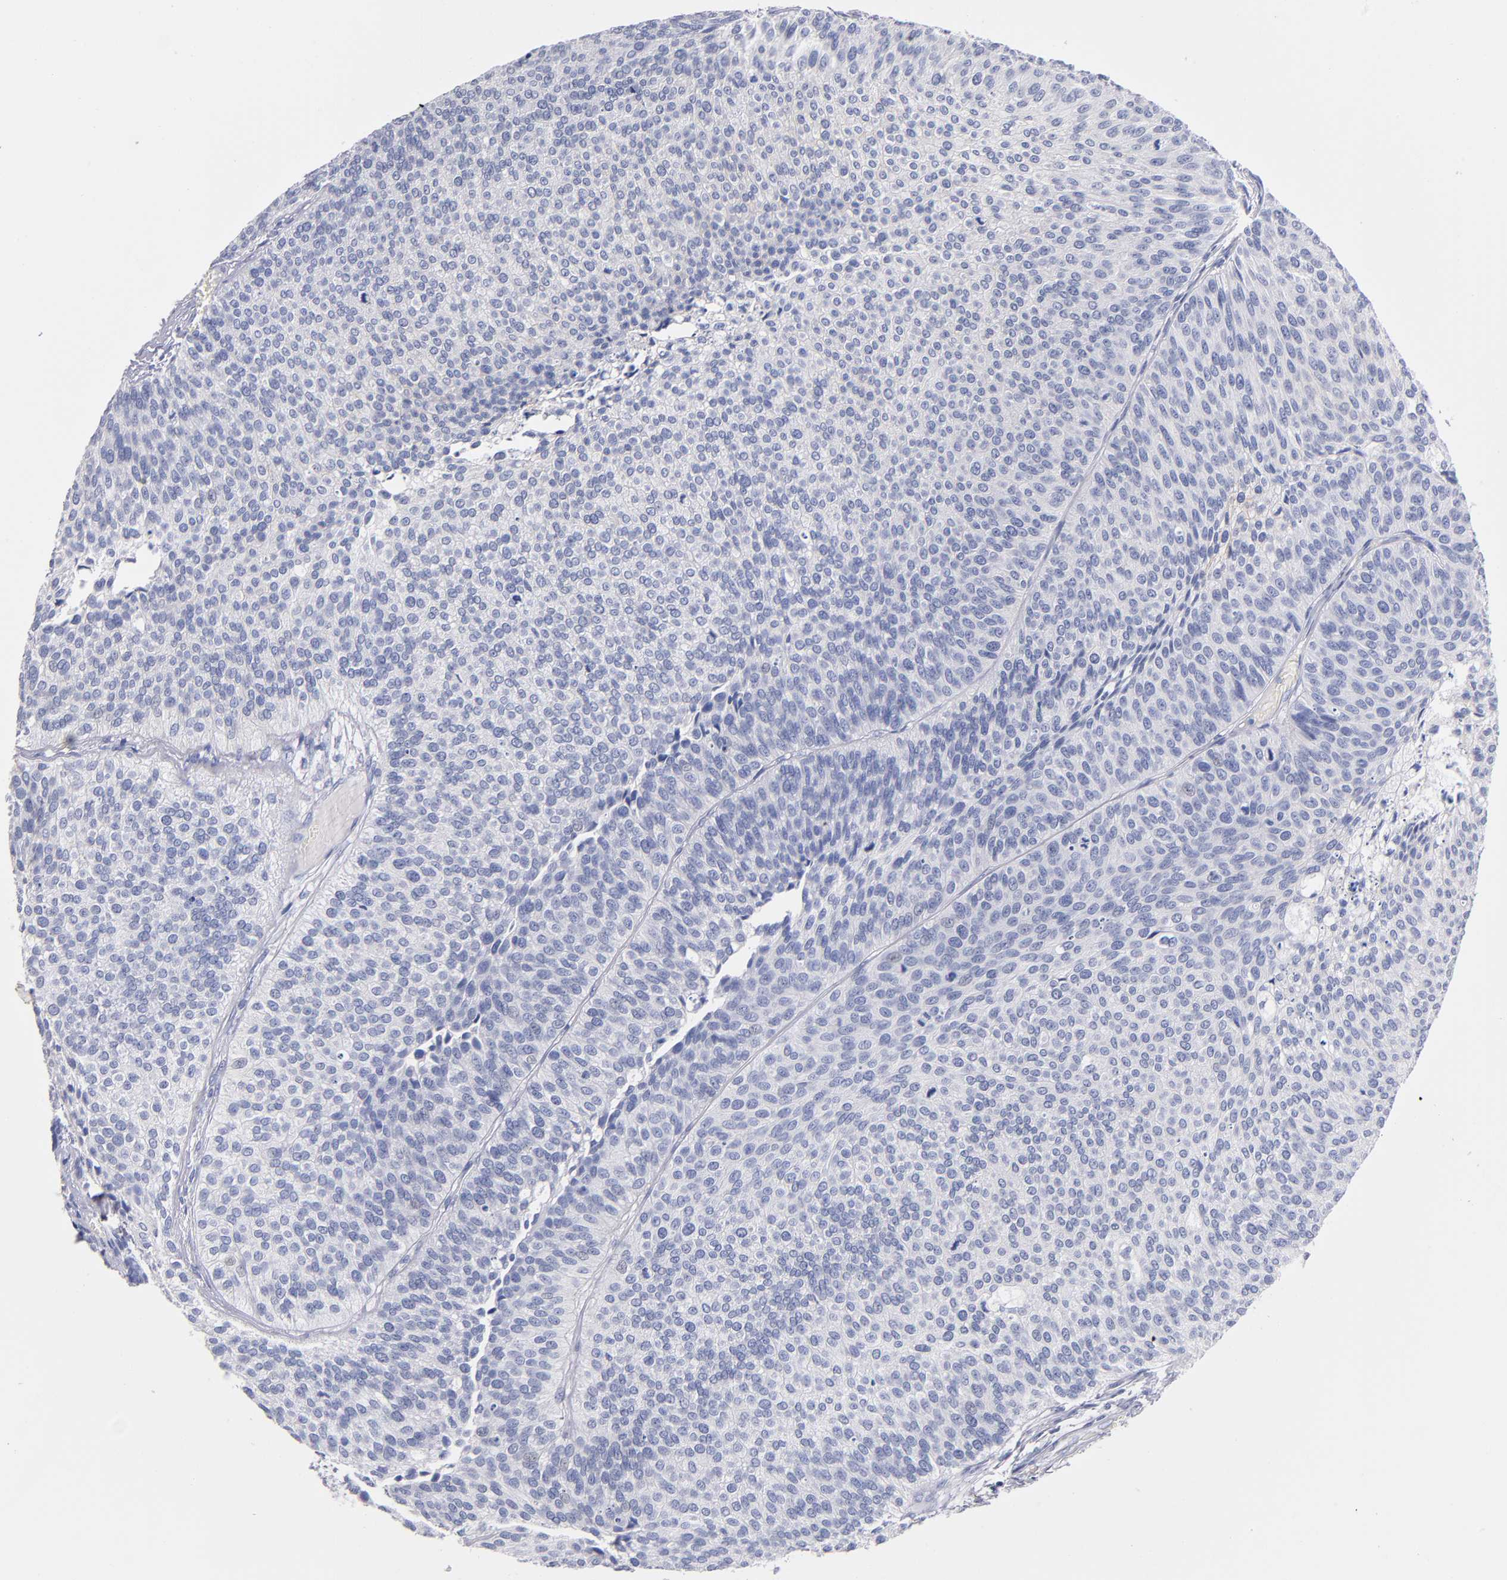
{"staining": {"intensity": "negative", "quantity": "none", "location": "none"}, "tissue": "urothelial cancer", "cell_type": "Tumor cells", "image_type": "cancer", "snomed": [{"axis": "morphology", "description": "Urothelial carcinoma, Low grade"}, {"axis": "topography", "description": "Urinary bladder"}], "caption": "This is an immunohistochemistry photomicrograph of human low-grade urothelial carcinoma. There is no expression in tumor cells.", "gene": "KIT", "patient": {"sex": "male", "age": 84}}